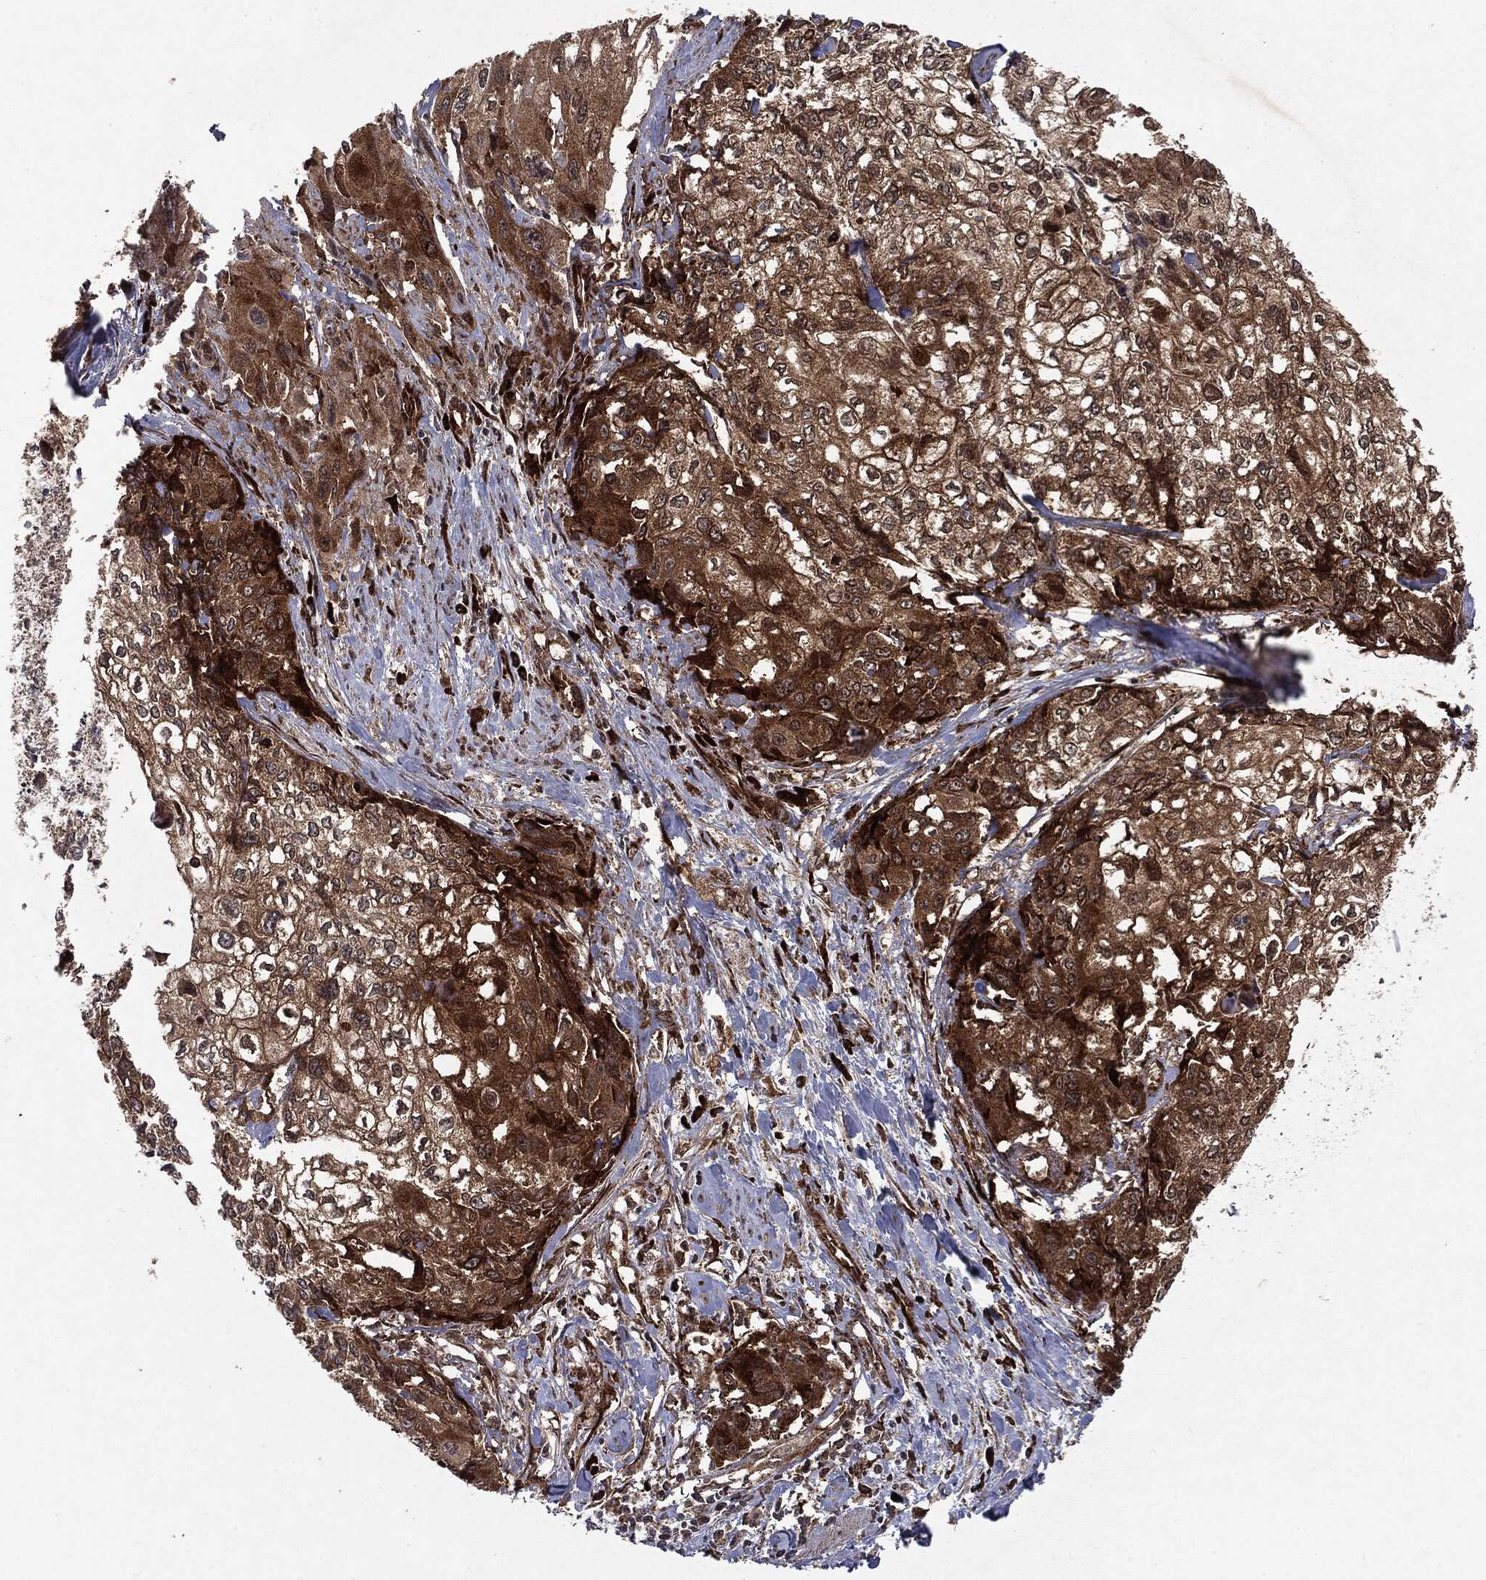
{"staining": {"intensity": "moderate", "quantity": ">75%", "location": "cytoplasmic/membranous"}, "tissue": "cervical cancer", "cell_type": "Tumor cells", "image_type": "cancer", "snomed": [{"axis": "morphology", "description": "Squamous cell carcinoma, NOS"}, {"axis": "topography", "description": "Cervix"}], "caption": "Protein staining reveals moderate cytoplasmic/membranous positivity in about >75% of tumor cells in cervical squamous cell carcinoma.", "gene": "OTUB1", "patient": {"sex": "female", "age": 58}}